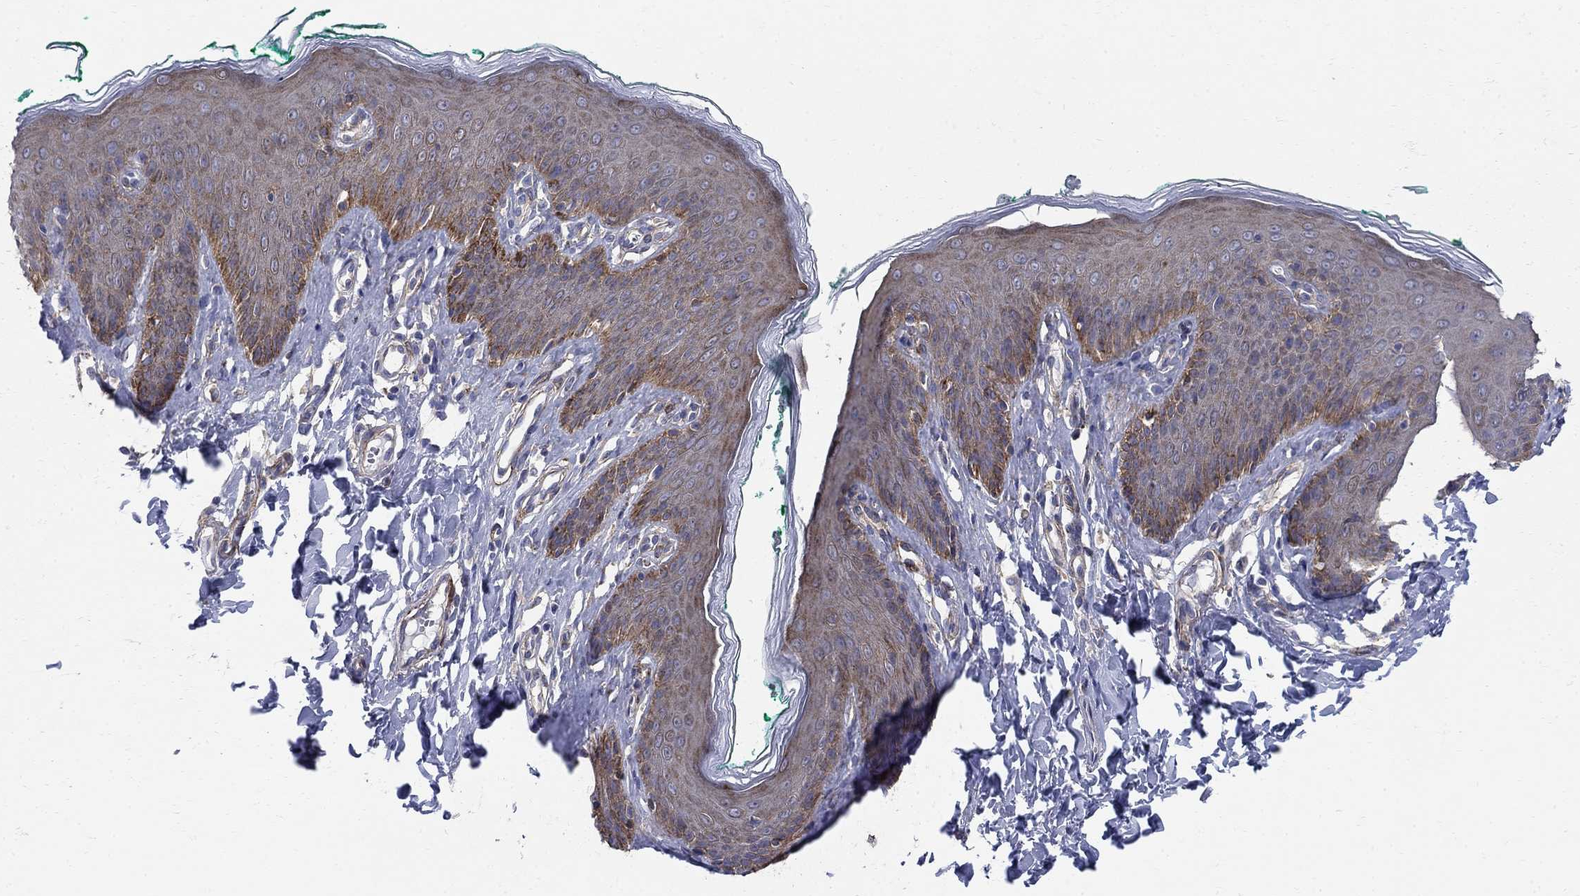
{"staining": {"intensity": "moderate", "quantity": "<25%", "location": "cytoplasmic/membranous"}, "tissue": "skin", "cell_type": "Epidermal cells", "image_type": "normal", "snomed": [{"axis": "morphology", "description": "Normal tissue, NOS"}, {"axis": "topography", "description": "Vulva"}], "caption": "The image exhibits immunohistochemical staining of unremarkable skin. There is moderate cytoplasmic/membranous positivity is present in approximately <25% of epidermal cells.", "gene": "SEPTIN8", "patient": {"sex": "female", "age": 66}}